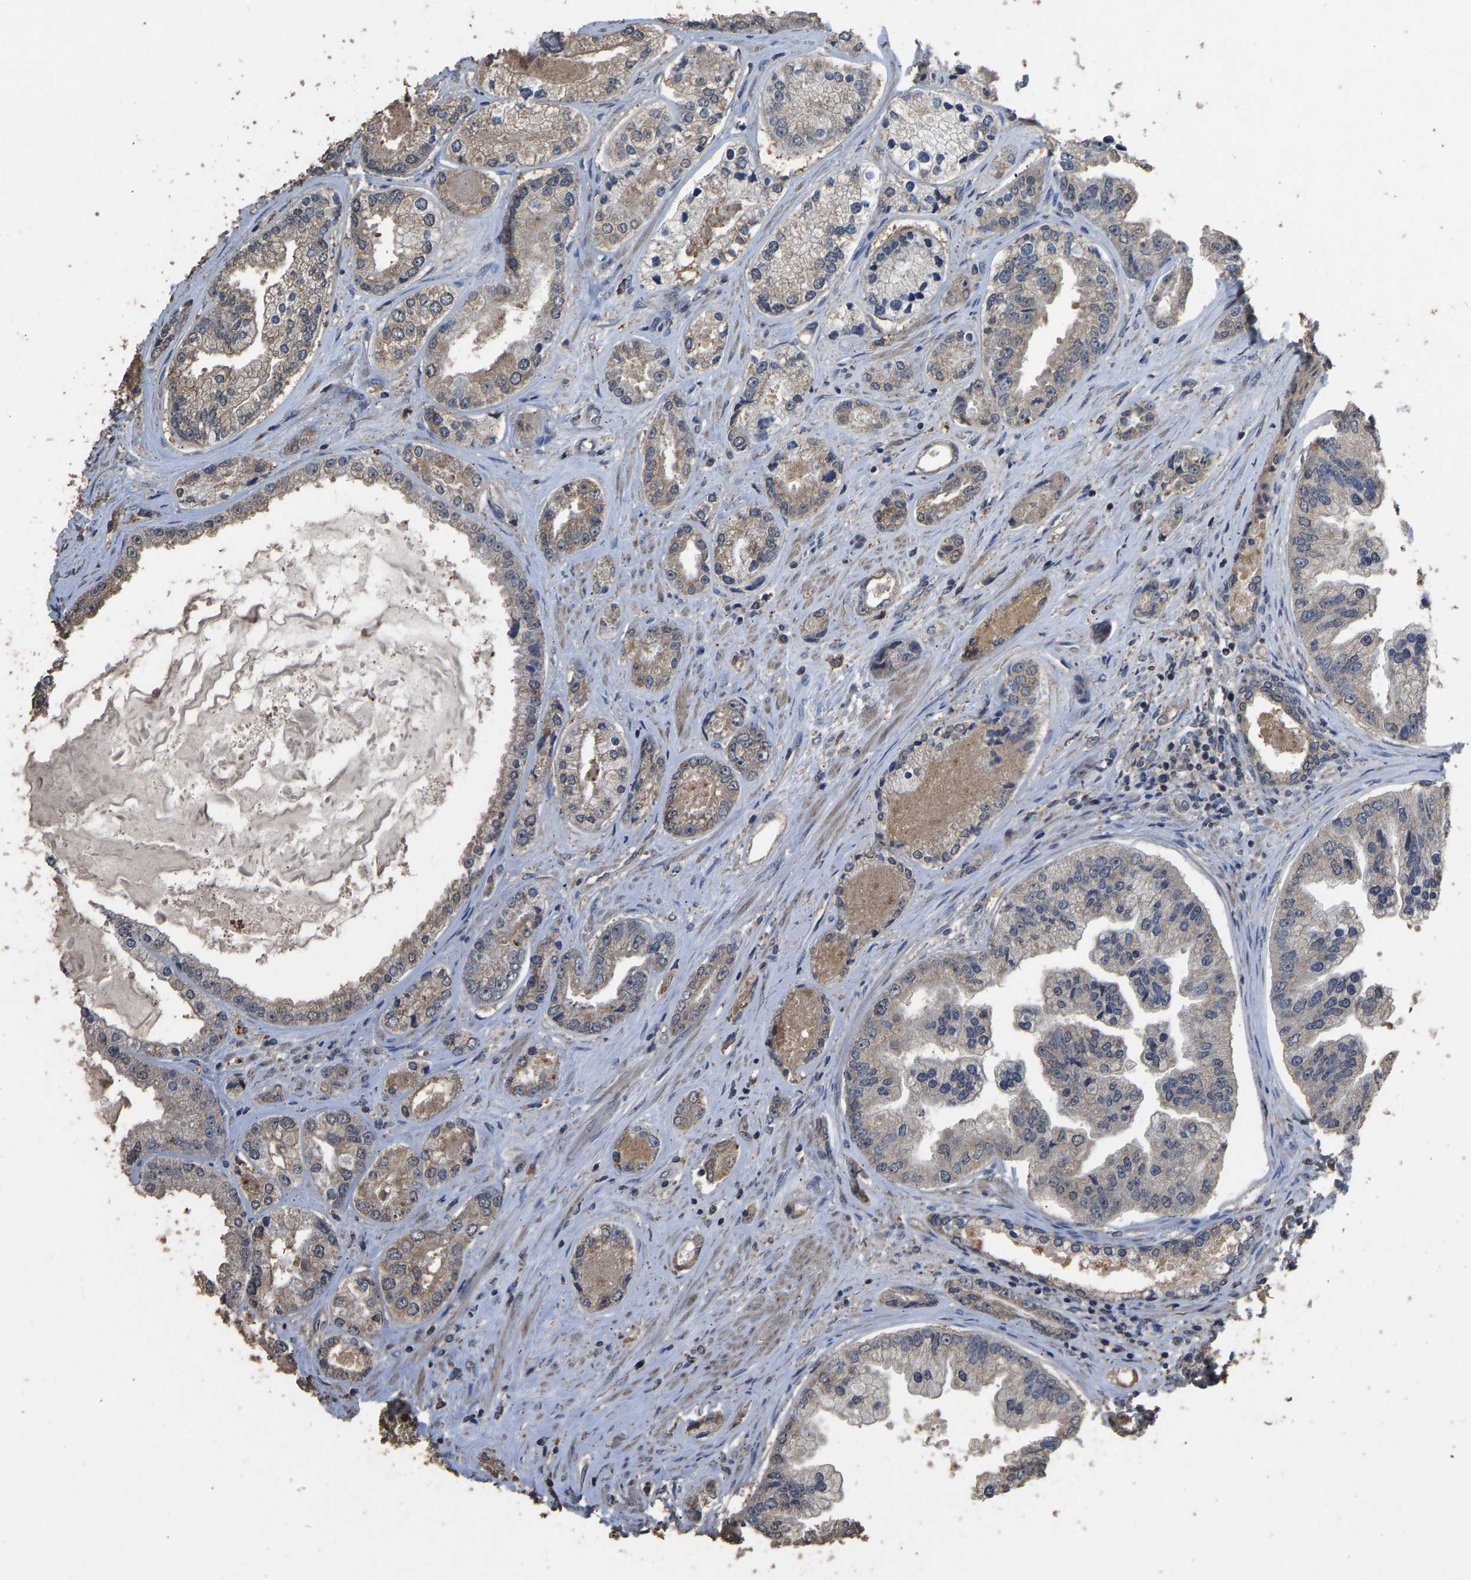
{"staining": {"intensity": "weak", "quantity": "25%-75%", "location": "cytoplasmic/membranous"}, "tissue": "prostate cancer", "cell_type": "Tumor cells", "image_type": "cancer", "snomed": [{"axis": "morphology", "description": "Adenocarcinoma, High grade"}, {"axis": "topography", "description": "Prostate"}], "caption": "Brown immunohistochemical staining in prostate cancer exhibits weak cytoplasmic/membranous positivity in about 25%-75% of tumor cells.", "gene": "CIDEC", "patient": {"sex": "male", "age": 61}}